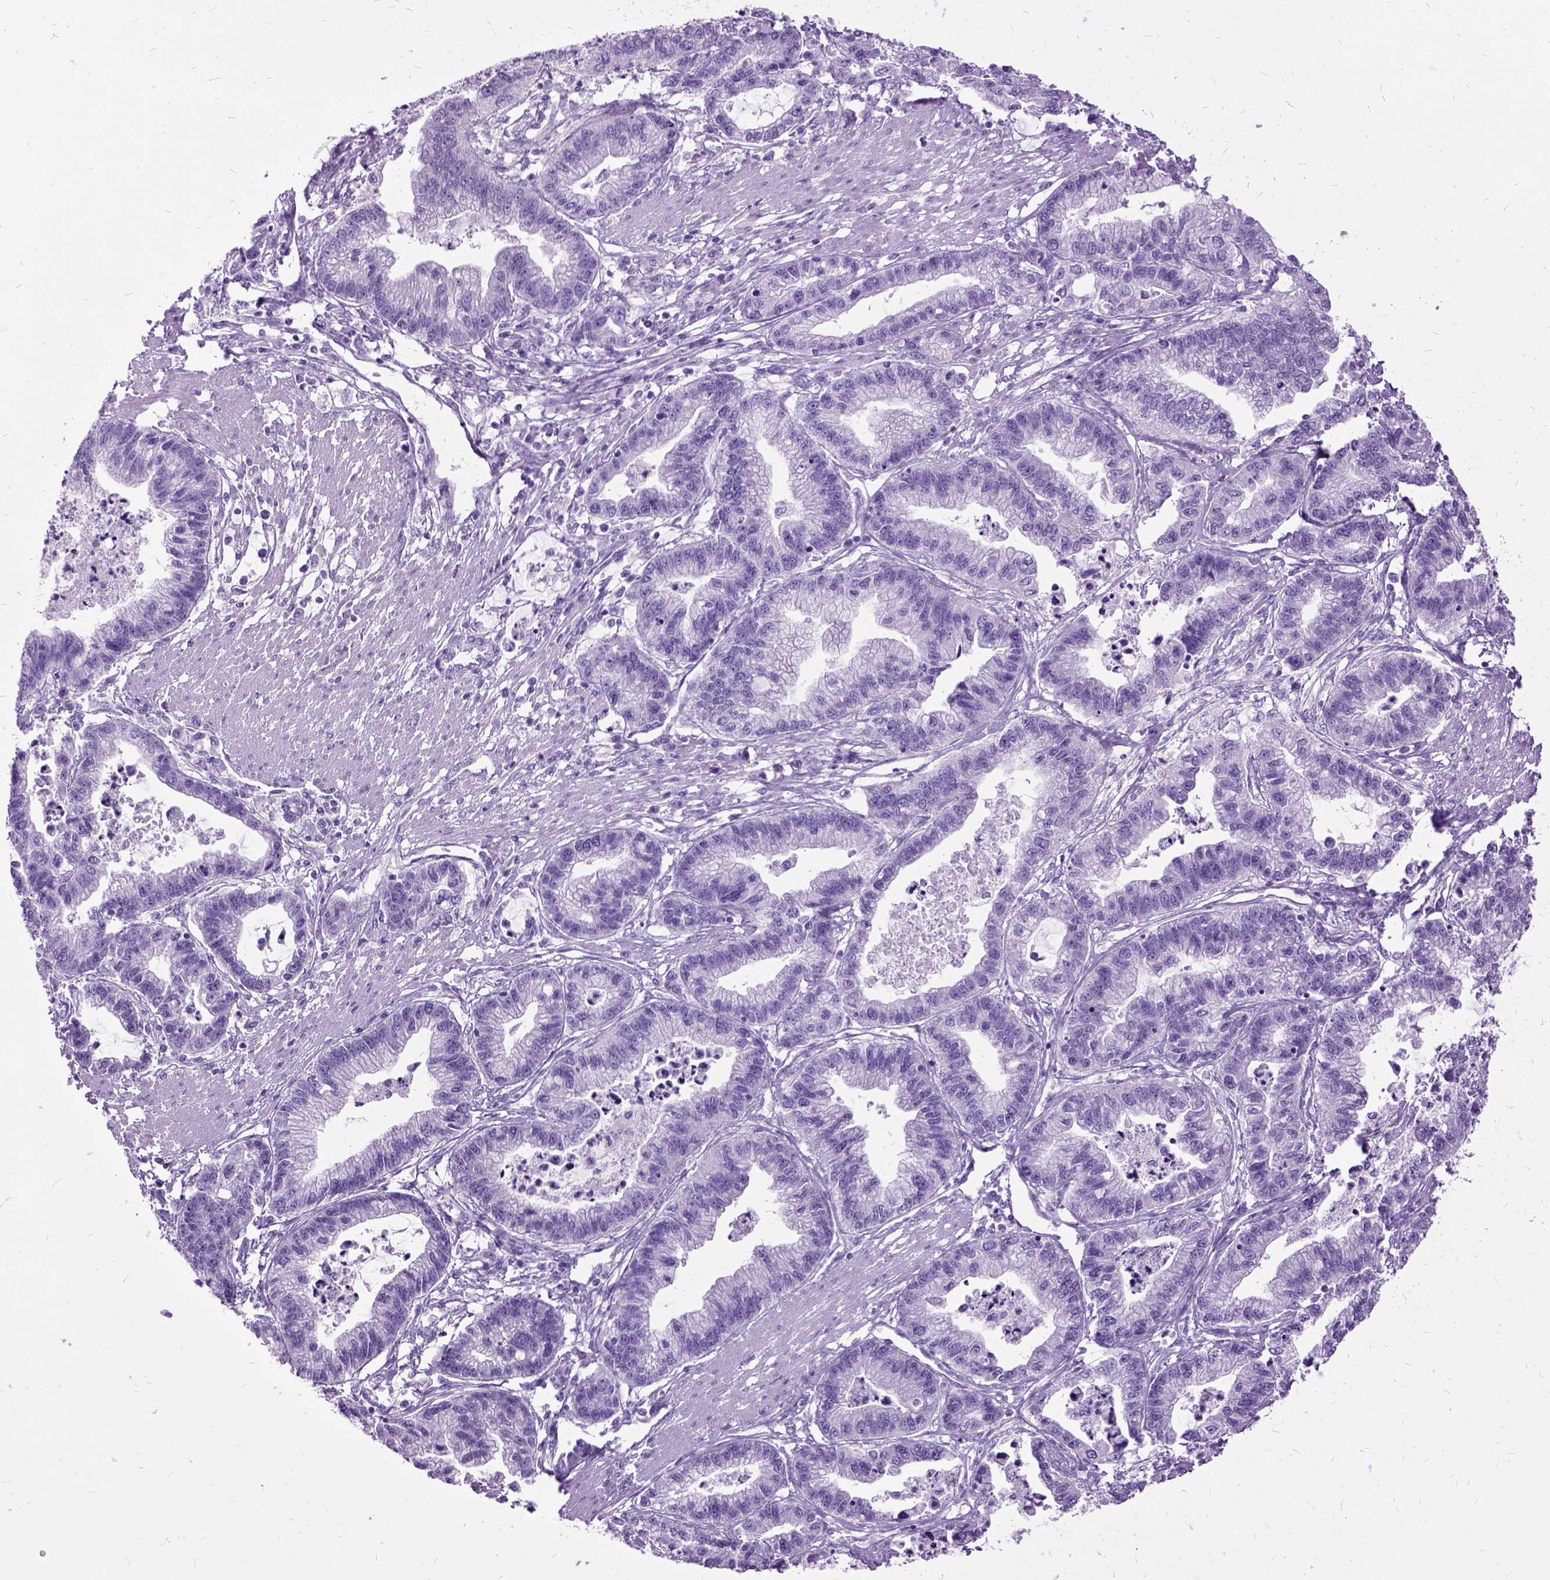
{"staining": {"intensity": "negative", "quantity": "none", "location": "none"}, "tissue": "stomach cancer", "cell_type": "Tumor cells", "image_type": "cancer", "snomed": [{"axis": "morphology", "description": "Adenocarcinoma, NOS"}, {"axis": "topography", "description": "Stomach"}], "caption": "High magnification brightfield microscopy of stomach adenocarcinoma stained with DAB (brown) and counterstained with hematoxylin (blue): tumor cells show no significant staining.", "gene": "MME", "patient": {"sex": "male", "age": 83}}